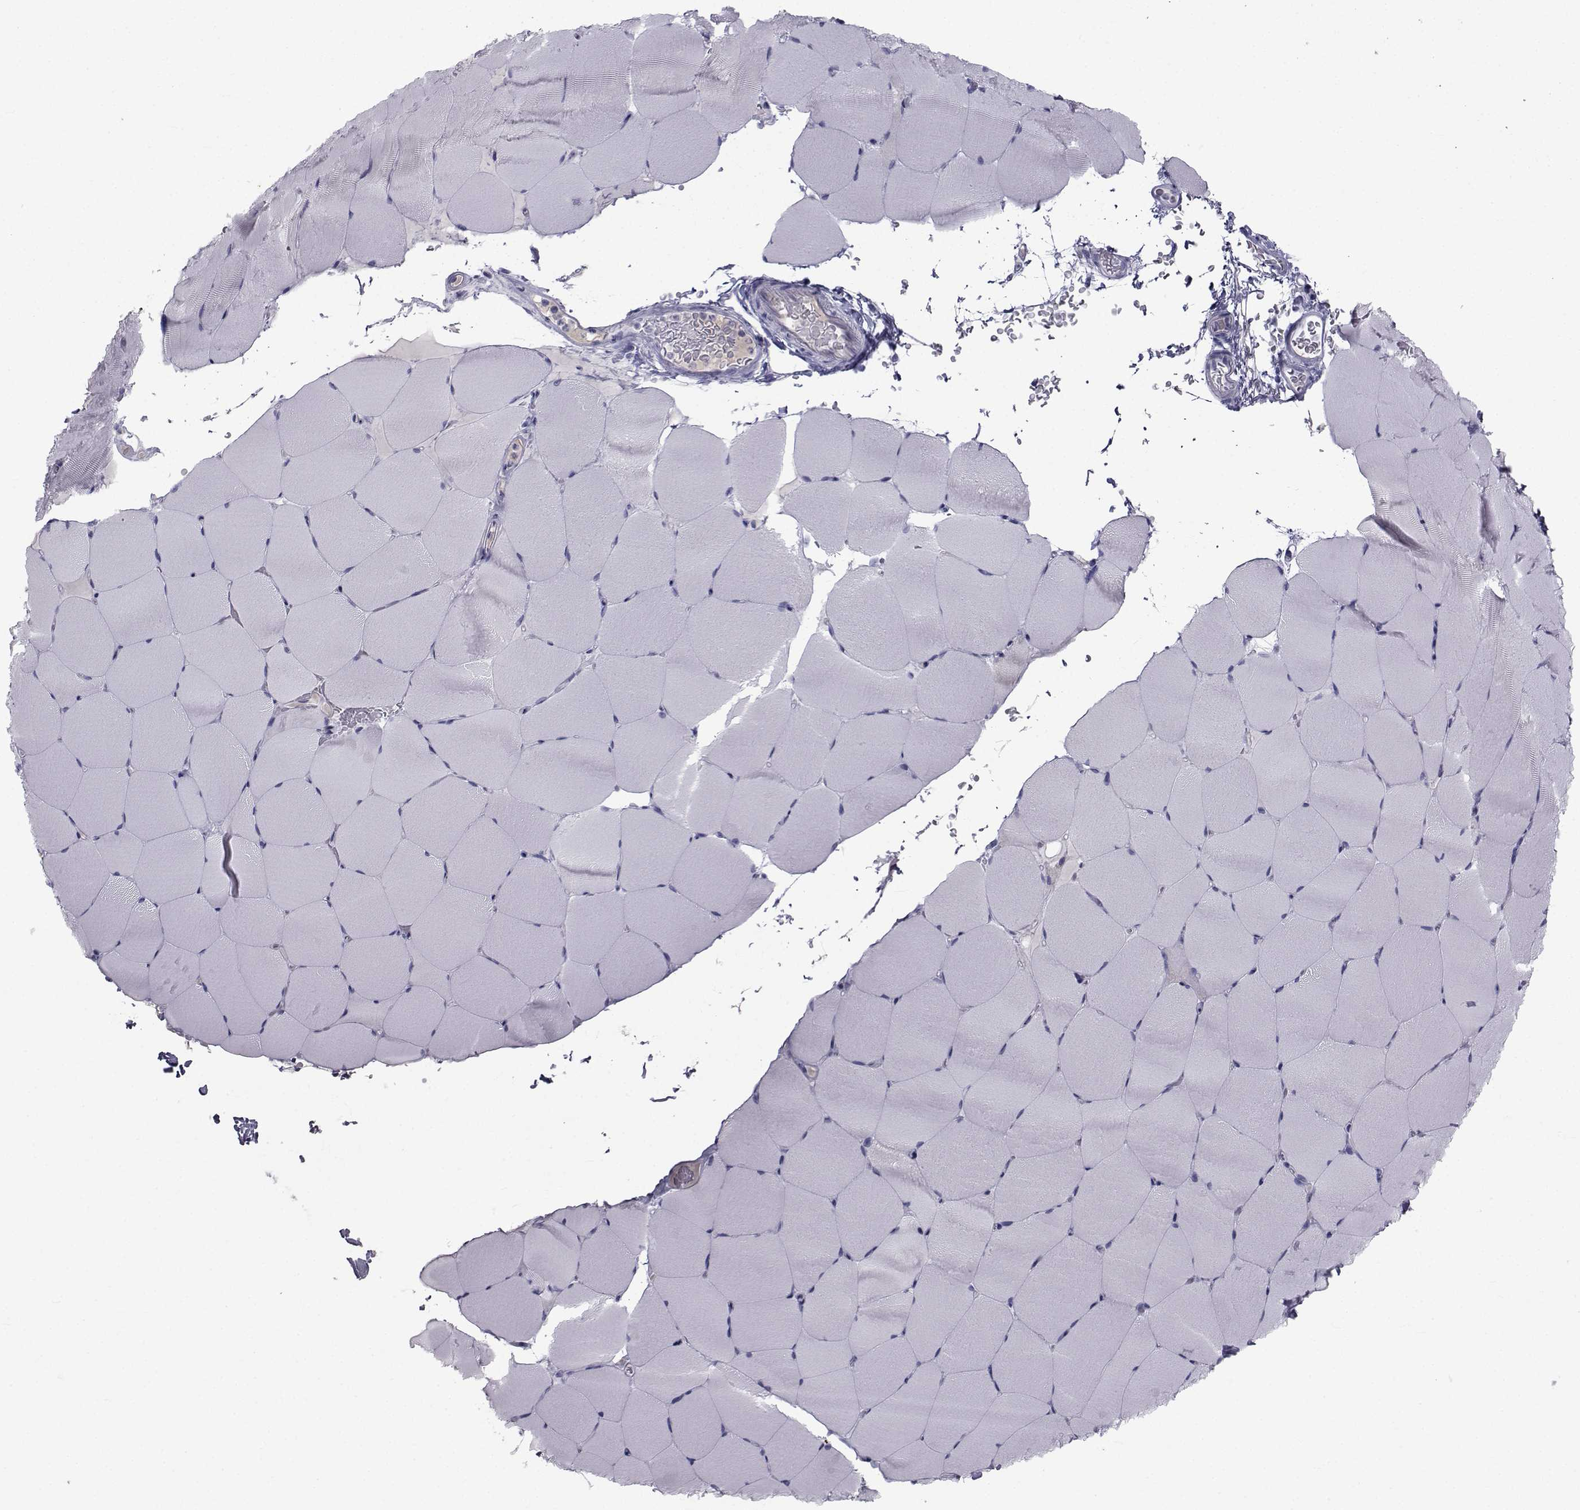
{"staining": {"intensity": "negative", "quantity": "none", "location": "none"}, "tissue": "skeletal muscle", "cell_type": "Myocytes", "image_type": "normal", "snomed": [{"axis": "morphology", "description": "Normal tissue, NOS"}, {"axis": "topography", "description": "Skeletal muscle"}], "caption": "Protein analysis of normal skeletal muscle exhibits no significant staining in myocytes.", "gene": "FDXR", "patient": {"sex": "female", "age": 37}}